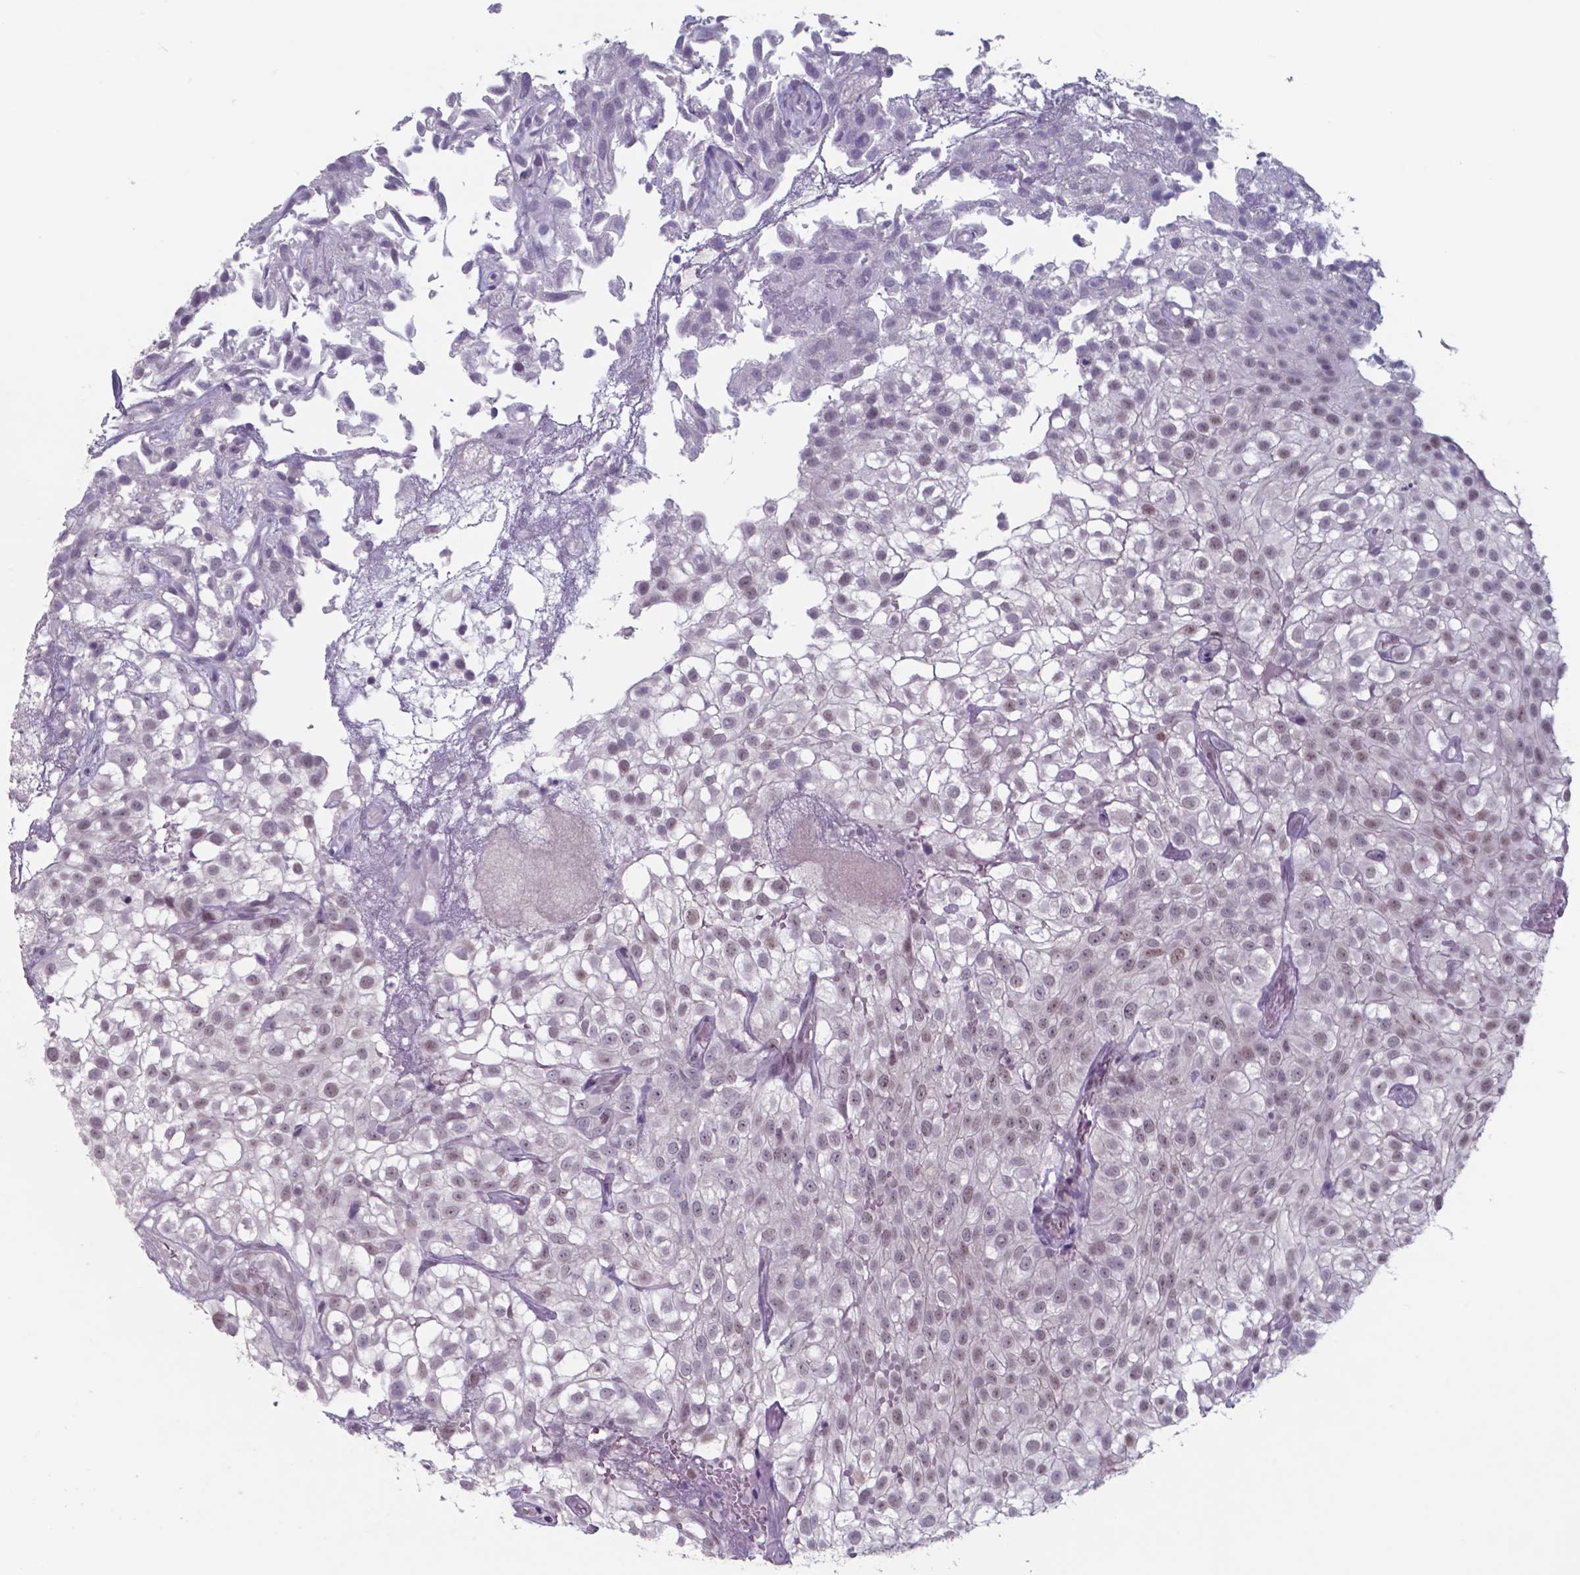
{"staining": {"intensity": "weak", "quantity": "<25%", "location": "nuclear"}, "tissue": "urothelial cancer", "cell_type": "Tumor cells", "image_type": "cancer", "snomed": [{"axis": "morphology", "description": "Urothelial carcinoma, High grade"}, {"axis": "topography", "description": "Urinary bladder"}], "caption": "Immunohistochemistry (IHC) of urothelial cancer displays no staining in tumor cells. (DAB (3,3'-diaminobenzidine) immunohistochemistry (IHC) with hematoxylin counter stain).", "gene": "TDP2", "patient": {"sex": "male", "age": 56}}